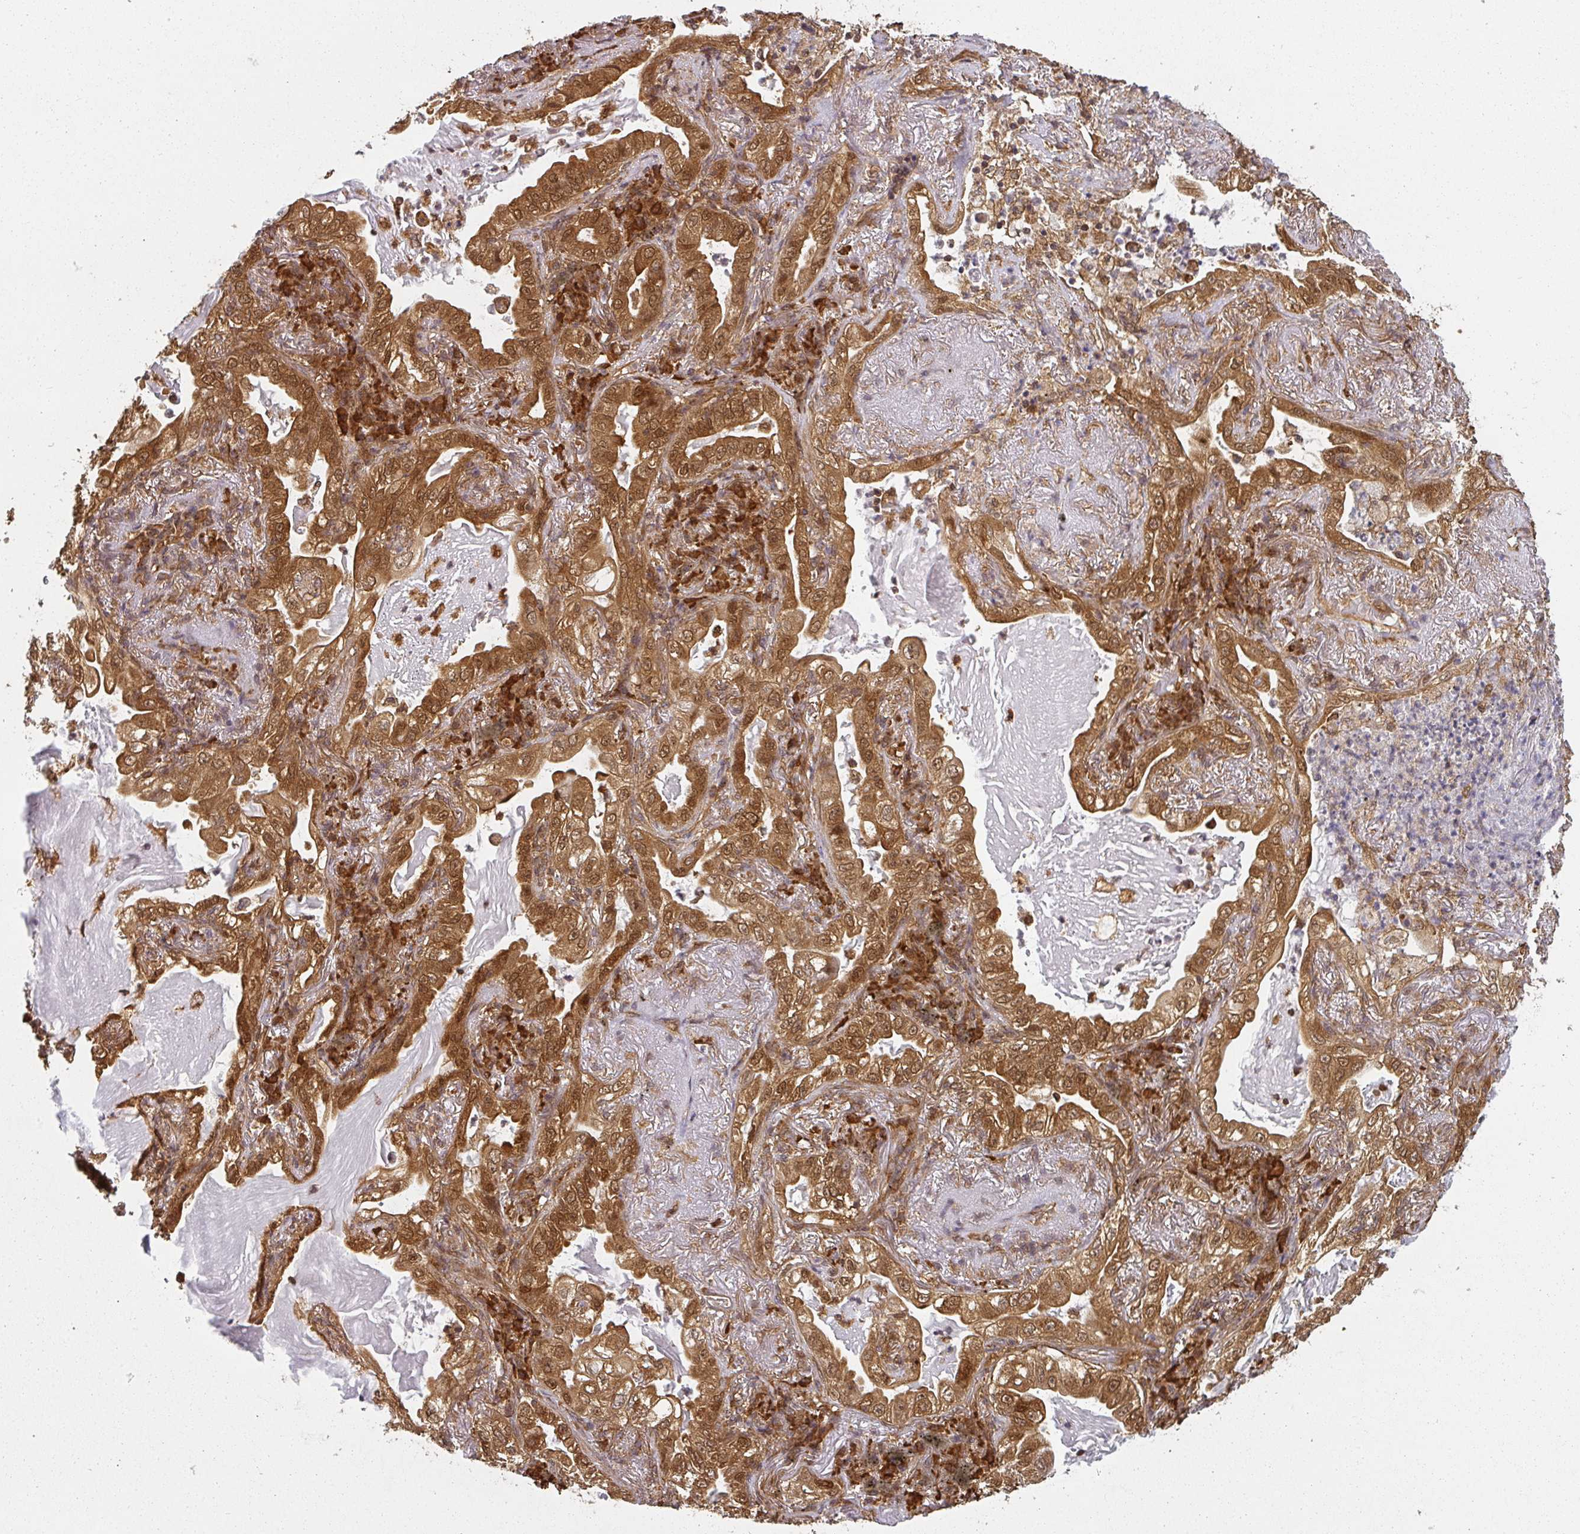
{"staining": {"intensity": "strong", "quantity": ">75%", "location": "cytoplasmic/membranous,nuclear"}, "tissue": "lung cancer", "cell_type": "Tumor cells", "image_type": "cancer", "snomed": [{"axis": "morphology", "description": "Adenocarcinoma, NOS"}, {"axis": "topography", "description": "Lung"}], "caption": "Protein staining demonstrates strong cytoplasmic/membranous and nuclear expression in approximately >75% of tumor cells in lung cancer.", "gene": "PPP6R3", "patient": {"sex": "female", "age": 73}}